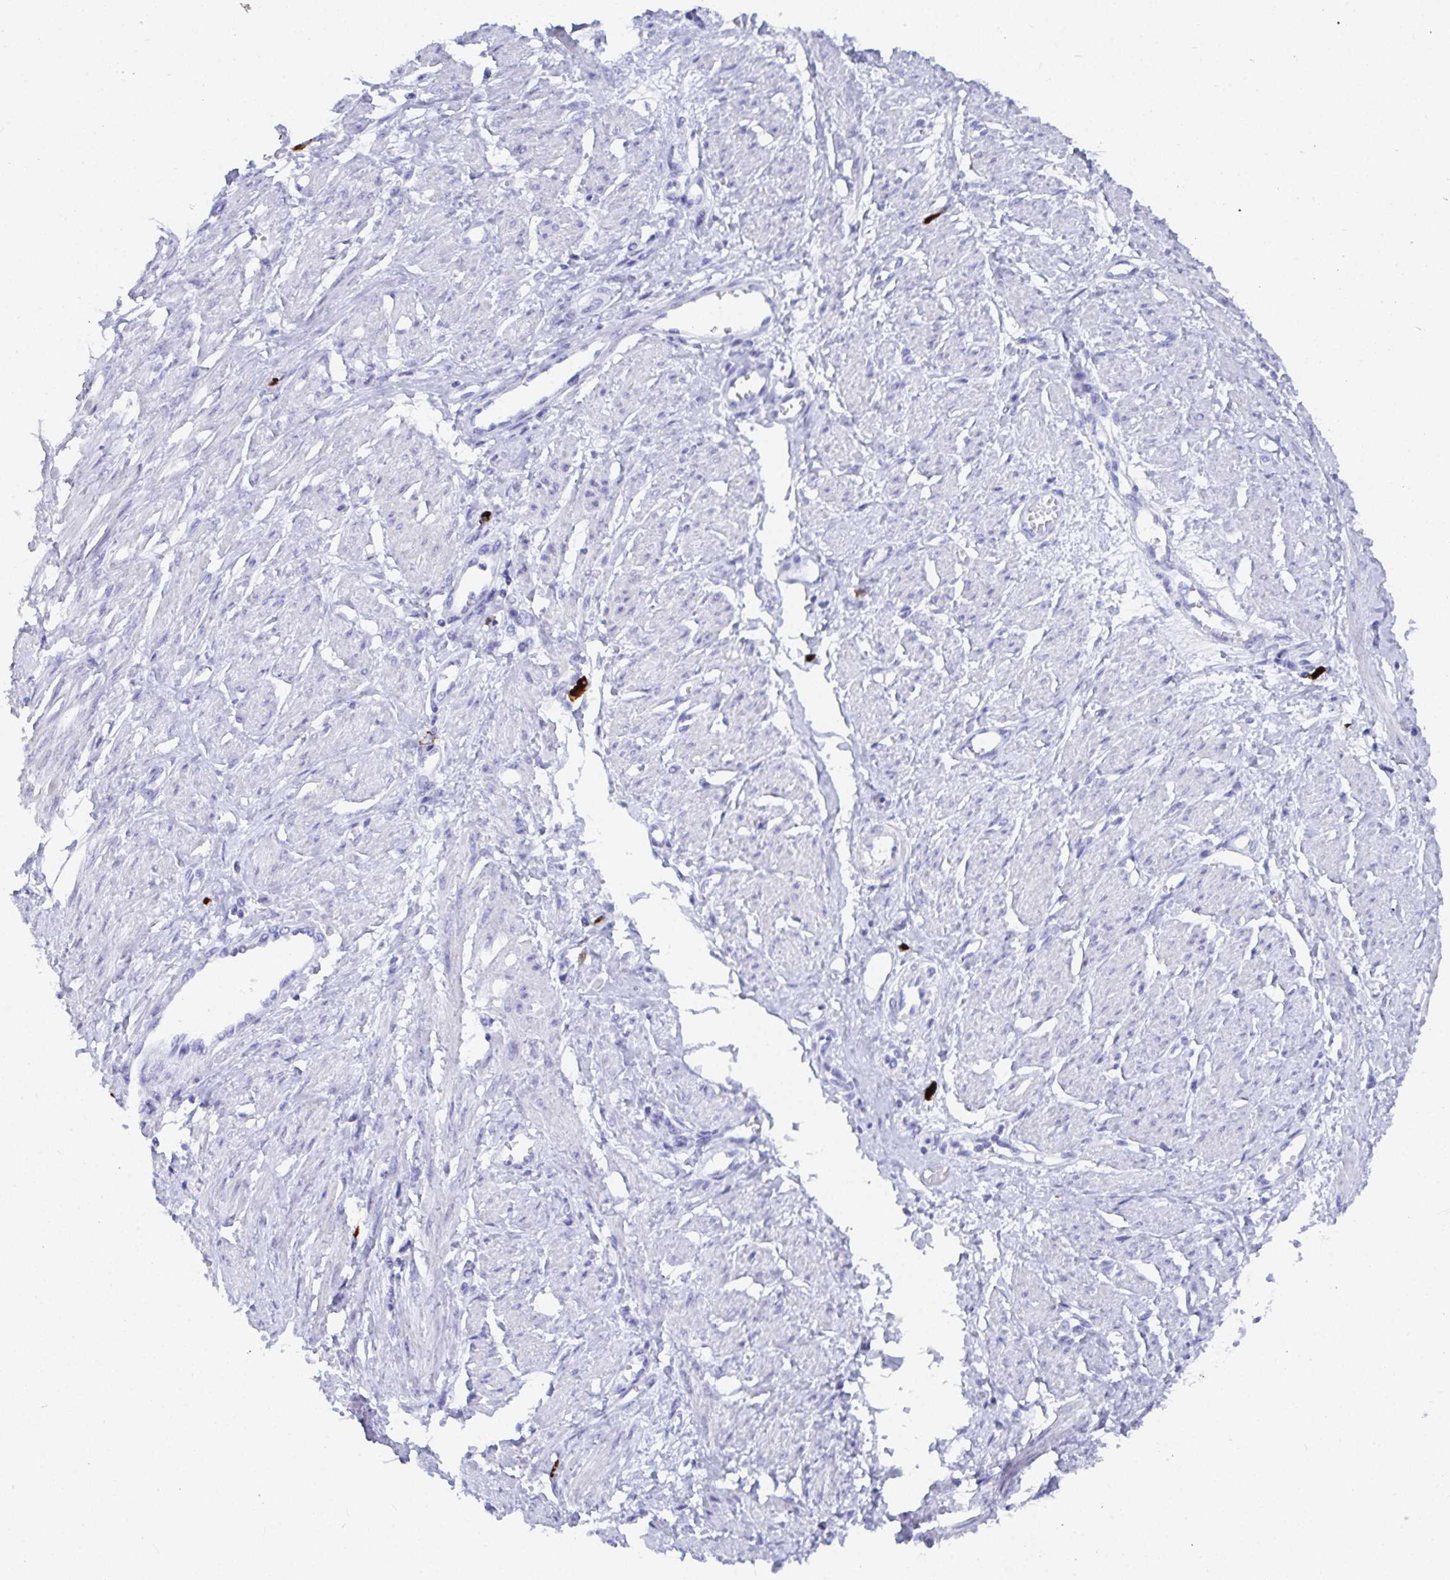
{"staining": {"intensity": "negative", "quantity": "none", "location": "none"}, "tissue": "smooth muscle", "cell_type": "Smooth muscle cells", "image_type": "normal", "snomed": [{"axis": "morphology", "description": "Normal tissue, NOS"}, {"axis": "topography", "description": "Smooth muscle"}, {"axis": "topography", "description": "Uterus"}], "caption": "A high-resolution histopathology image shows immunohistochemistry (IHC) staining of normal smooth muscle, which reveals no significant expression in smooth muscle cells. Brightfield microscopy of IHC stained with DAB (3,3'-diaminobenzidine) (brown) and hematoxylin (blue), captured at high magnification.", "gene": "GRIA1", "patient": {"sex": "female", "age": 39}}